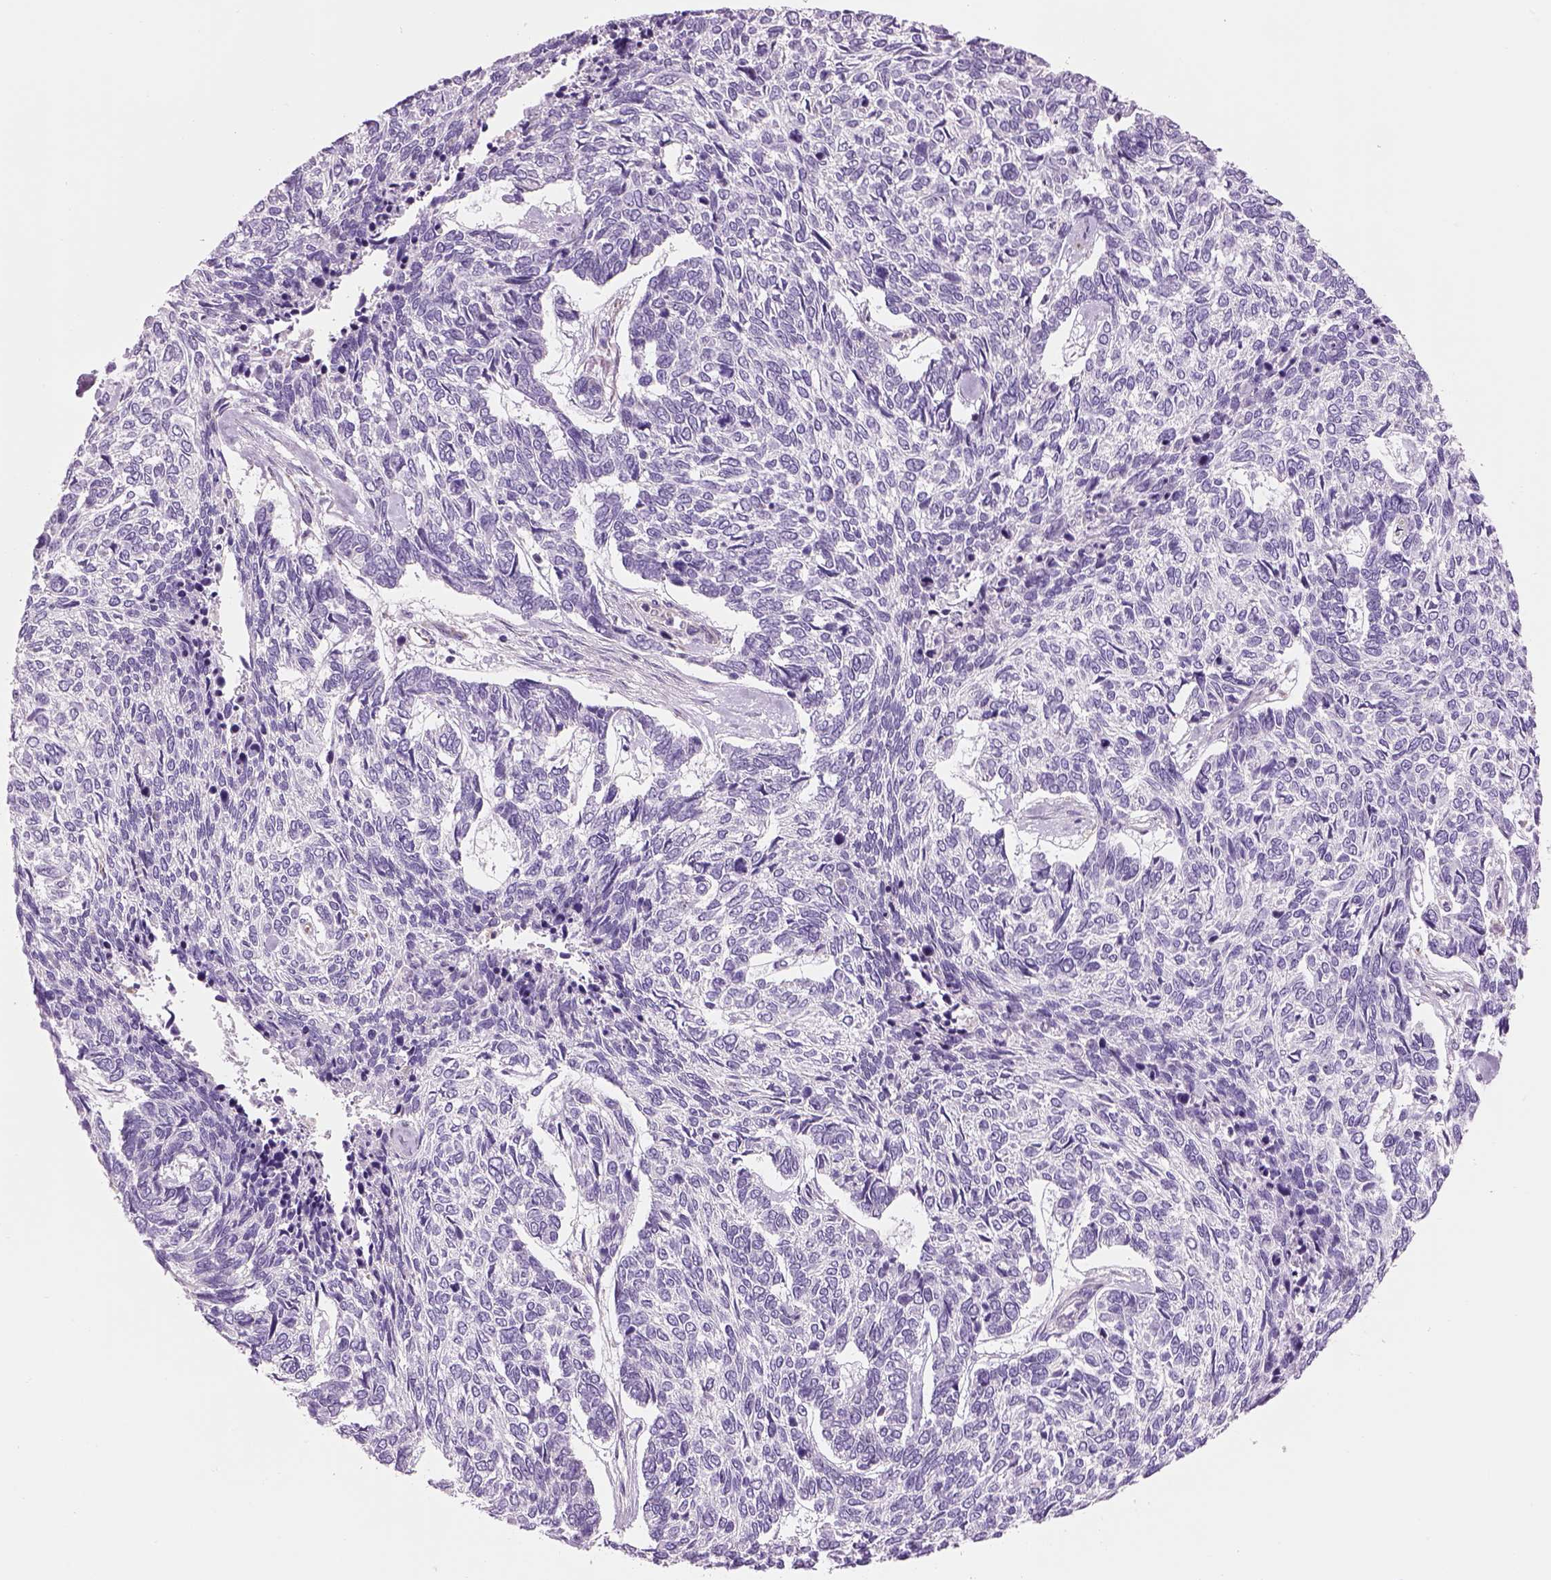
{"staining": {"intensity": "negative", "quantity": "none", "location": "none"}, "tissue": "skin cancer", "cell_type": "Tumor cells", "image_type": "cancer", "snomed": [{"axis": "morphology", "description": "Basal cell carcinoma"}, {"axis": "topography", "description": "Skin"}], "caption": "This is a image of IHC staining of skin cancer (basal cell carcinoma), which shows no expression in tumor cells.", "gene": "IFT52", "patient": {"sex": "female", "age": 65}}